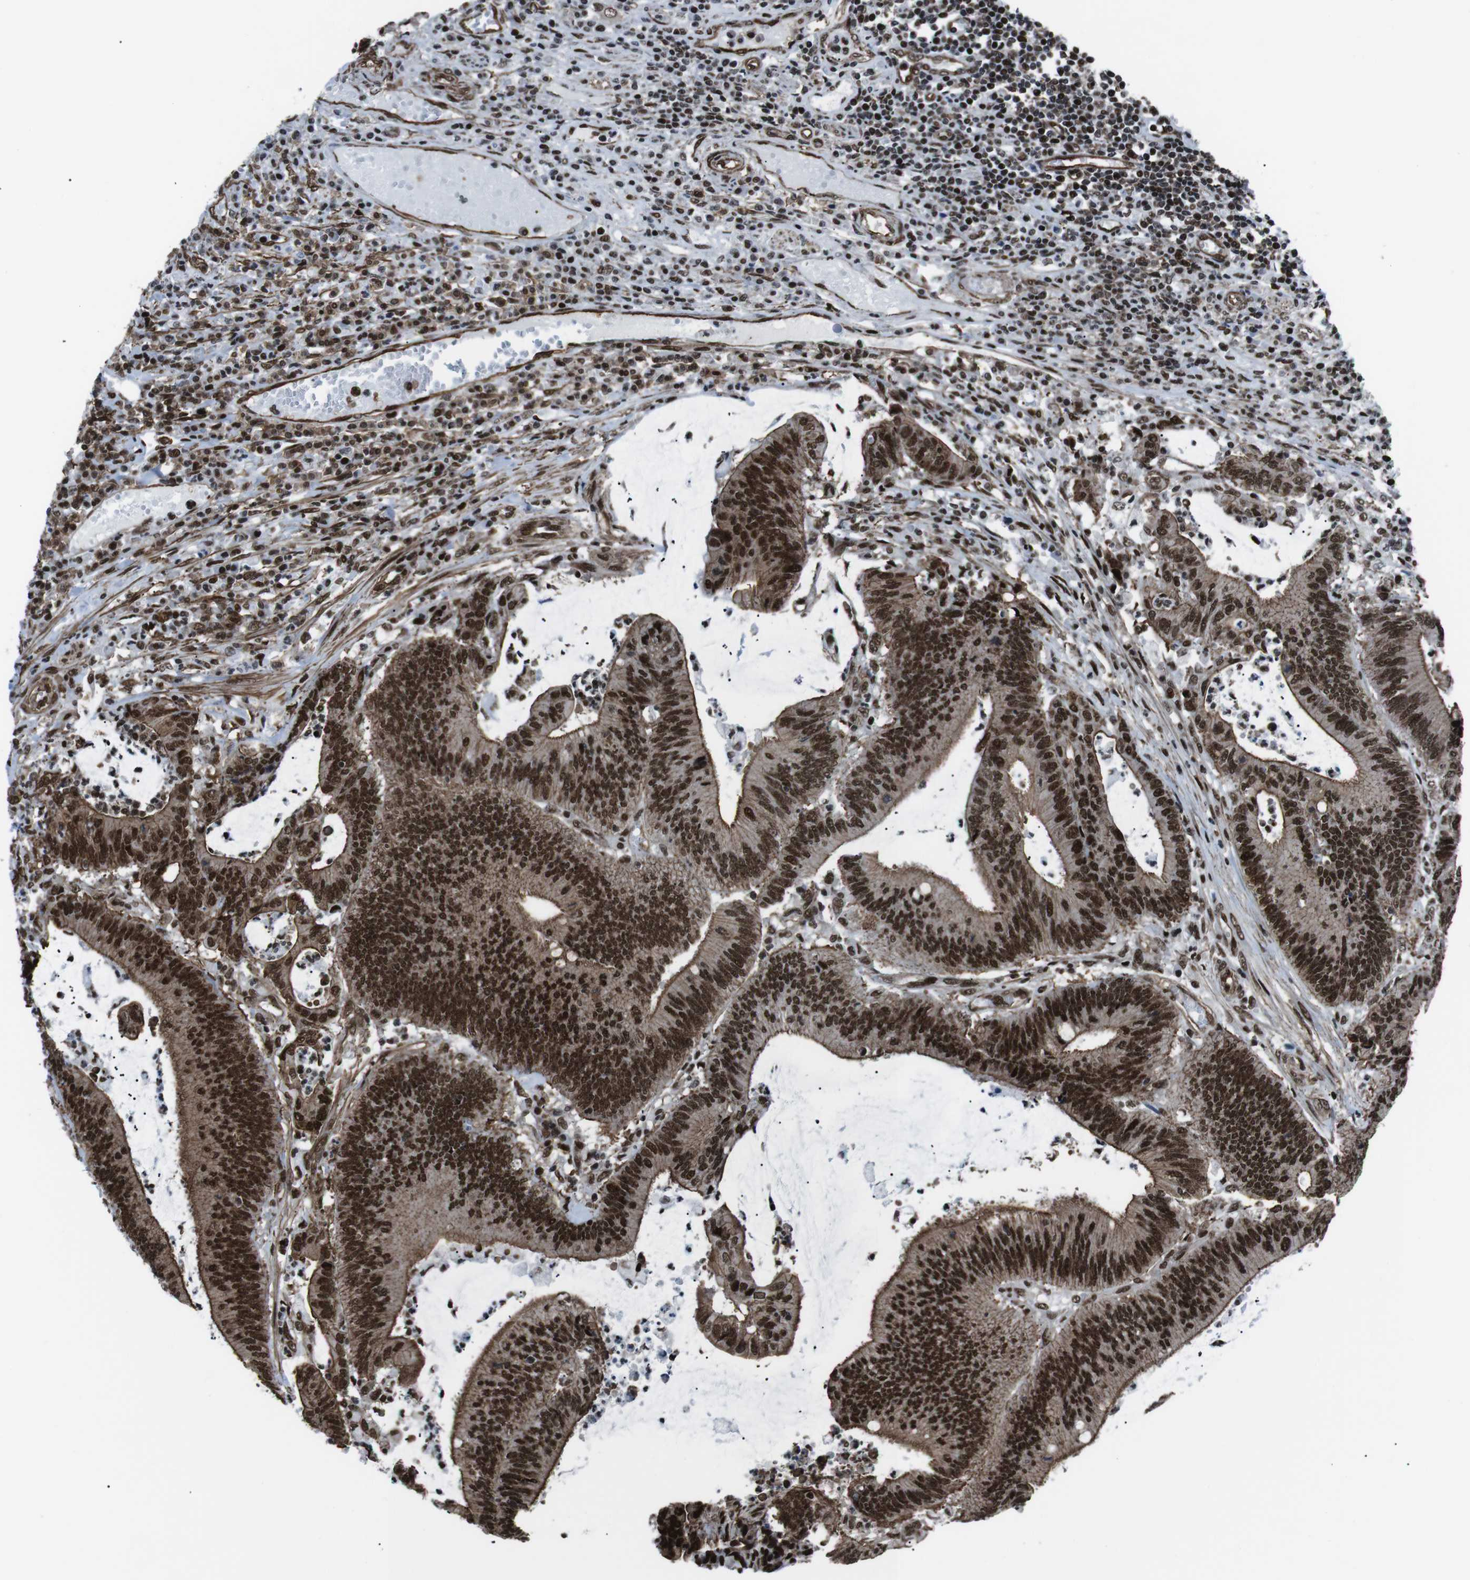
{"staining": {"intensity": "strong", "quantity": ">75%", "location": "cytoplasmic/membranous,nuclear"}, "tissue": "colorectal cancer", "cell_type": "Tumor cells", "image_type": "cancer", "snomed": [{"axis": "morphology", "description": "Adenocarcinoma, NOS"}, {"axis": "topography", "description": "Rectum"}], "caption": "IHC histopathology image of neoplastic tissue: colorectal cancer (adenocarcinoma) stained using IHC reveals high levels of strong protein expression localized specifically in the cytoplasmic/membranous and nuclear of tumor cells, appearing as a cytoplasmic/membranous and nuclear brown color.", "gene": "HNRNPU", "patient": {"sex": "female", "age": 66}}